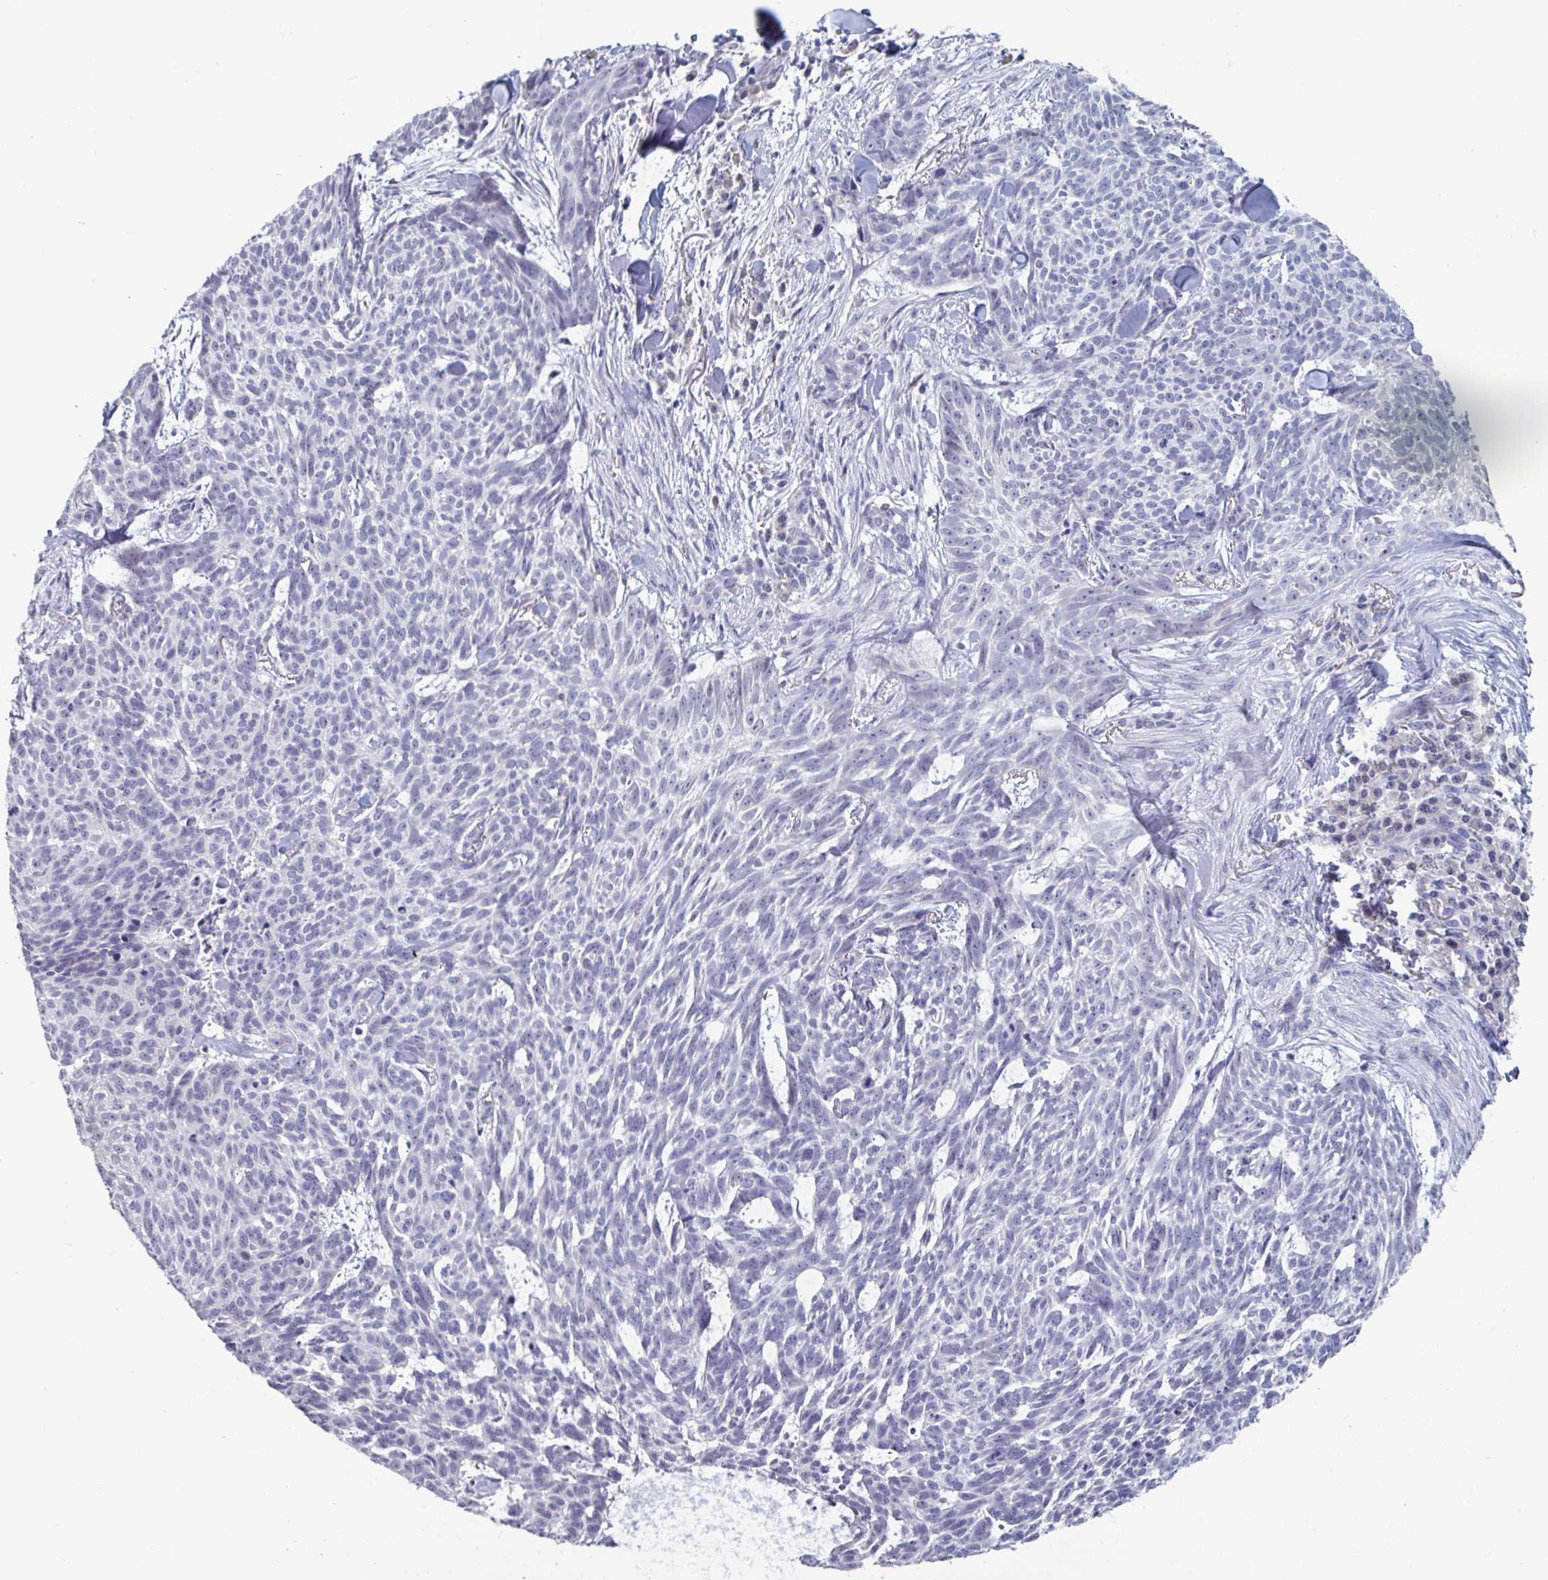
{"staining": {"intensity": "negative", "quantity": "none", "location": "none"}, "tissue": "skin cancer", "cell_type": "Tumor cells", "image_type": "cancer", "snomed": [{"axis": "morphology", "description": "Basal cell carcinoma"}, {"axis": "topography", "description": "Skin"}], "caption": "Skin cancer was stained to show a protein in brown. There is no significant staining in tumor cells.", "gene": "FOXA1", "patient": {"sex": "female", "age": 93}}